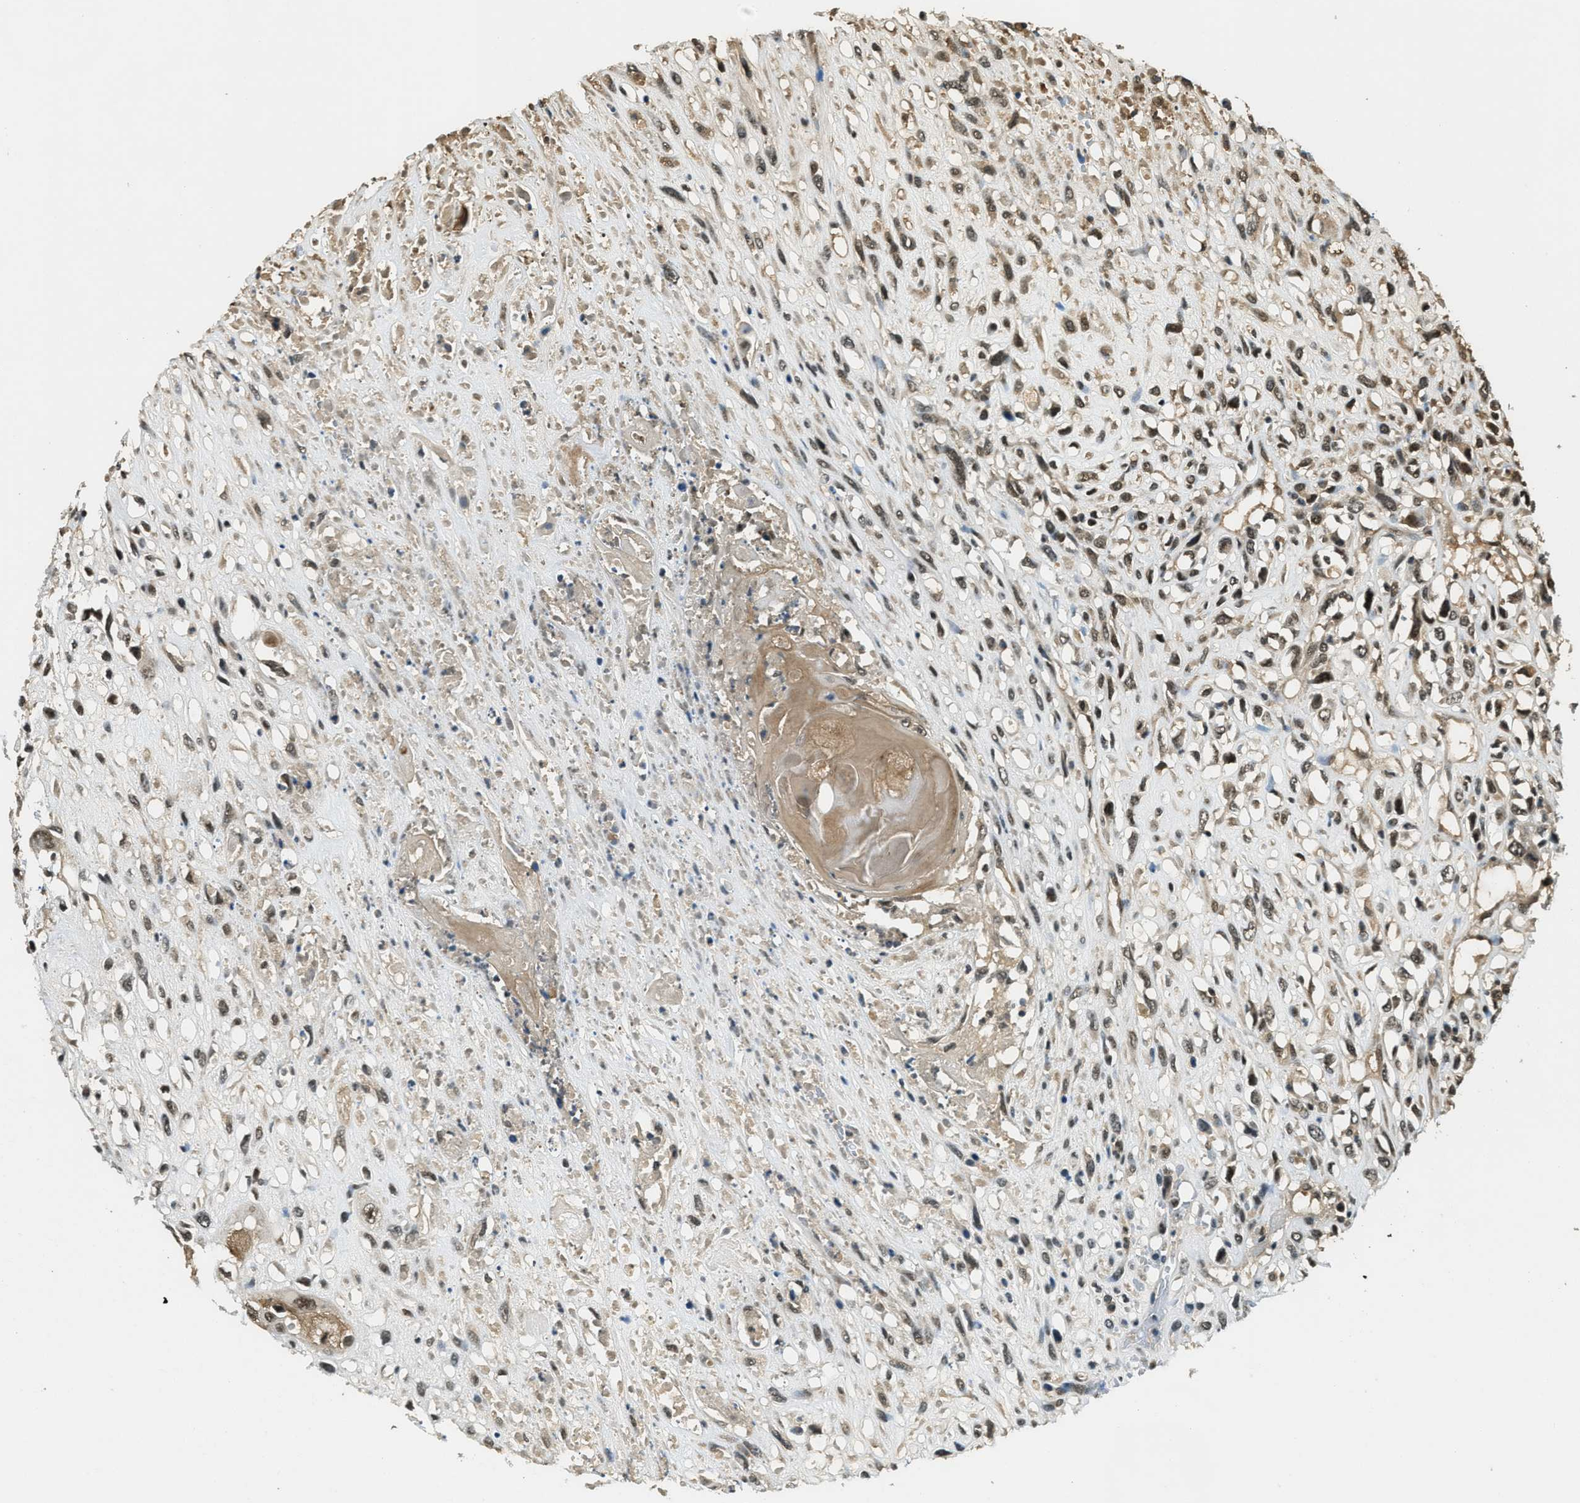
{"staining": {"intensity": "moderate", "quantity": ">75%", "location": "nuclear"}, "tissue": "head and neck cancer", "cell_type": "Tumor cells", "image_type": "cancer", "snomed": [{"axis": "morphology", "description": "Necrosis, NOS"}, {"axis": "morphology", "description": "Neoplasm, malignant, NOS"}, {"axis": "topography", "description": "Salivary gland"}, {"axis": "topography", "description": "Head-Neck"}], "caption": "An image of human head and neck cancer (malignant neoplasm) stained for a protein demonstrates moderate nuclear brown staining in tumor cells. Nuclei are stained in blue.", "gene": "ZNF148", "patient": {"sex": "male", "age": 43}}